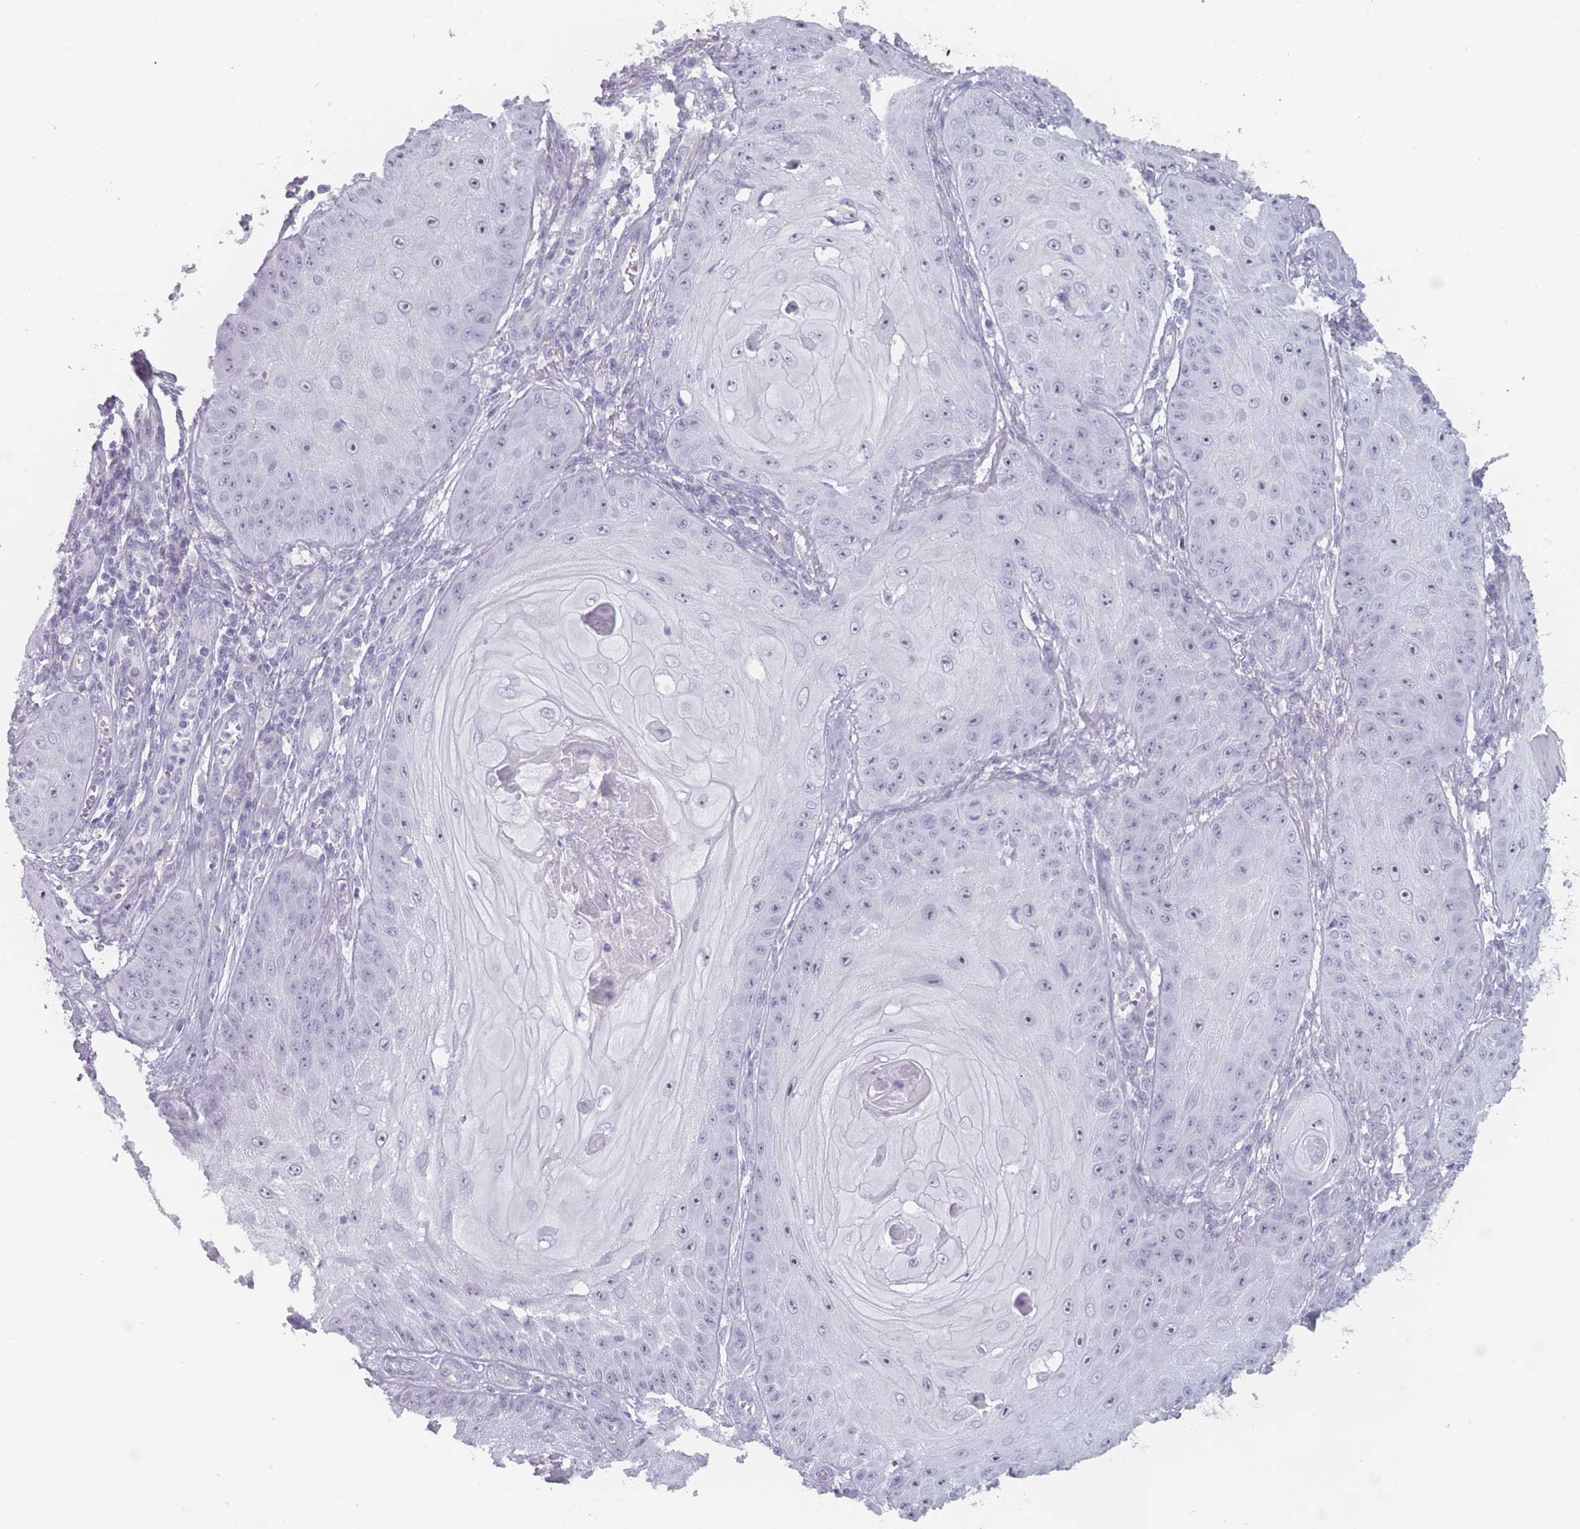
{"staining": {"intensity": "negative", "quantity": "none", "location": "none"}, "tissue": "skin cancer", "cell_type": "Tumor cells", "image_type": "cancer", "snomed": [{"axis": "morphology", "description": "Squamous cell carcinoma, NOS"}, {"axis": "topography", "description": "Skin"}], "caption": "High magnification brightfield microscopy of skin squamous cell carcinoma stained with DAB (3,3'-diaminobenzidine) (brown) and counterstained with hematoxylin (blue): tumor cells show no significant expression.", "gene": "ROS1", "patient": {"sex": "male", "age": 70}}